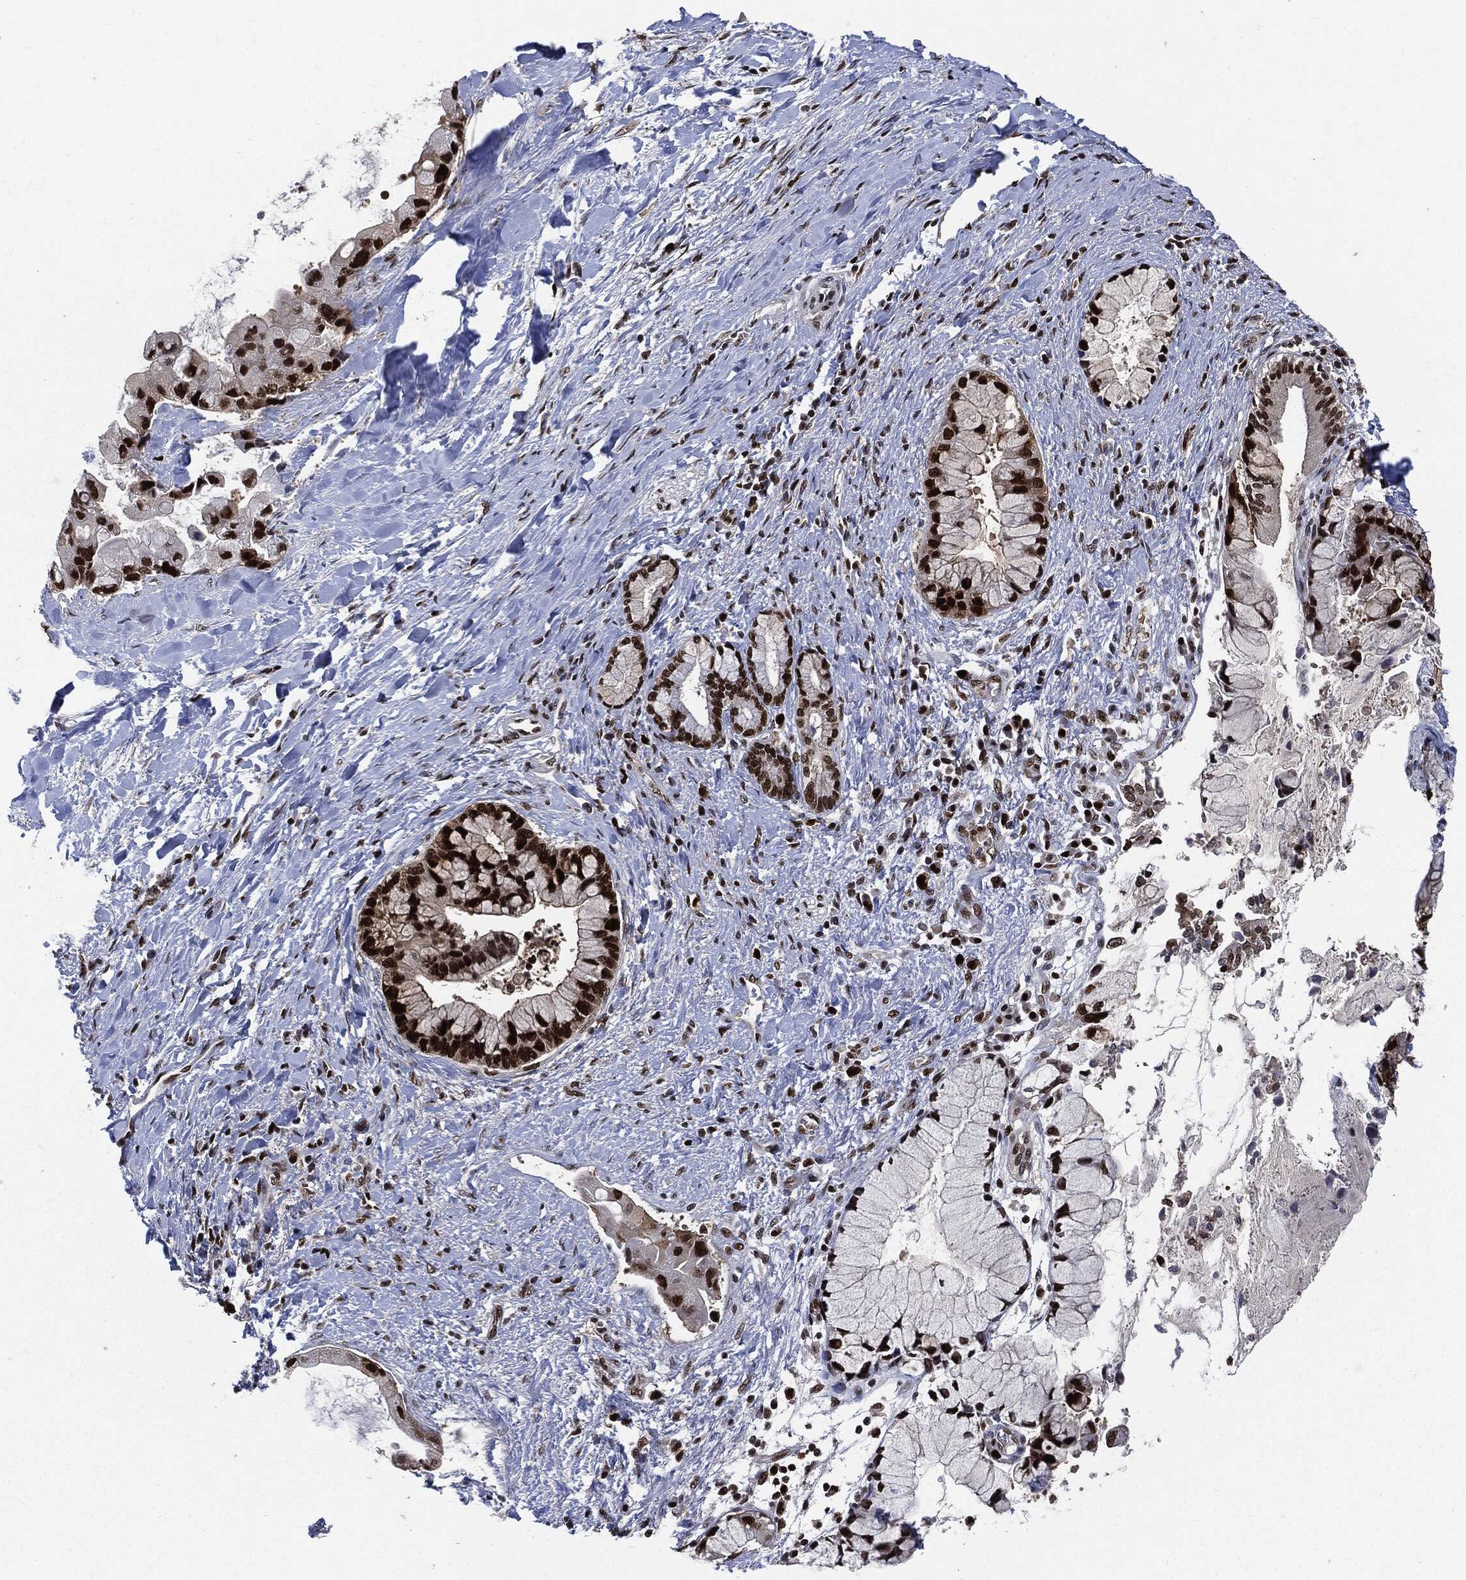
{"staining": {"intensity": "strong", "quantity": ">75%", "location": "nuclear"}, "tissue": "liver cancer", "cell_type": "Tumor cells", "image_type": "cancer", "snomed": [{"axis": "morphology", "description": "Normal tissue, NOS"}, {"axis": "morphology", "description": "Cholangiocarcinoma"}, {"axis": "topography", "description": "Liver"}, {"axis": "topography", "description": "Peripheral nerve tissue"}], "caption": "DAB (3,3'-diaminobenzidine) immunohistochemical staining of liver cholangiocarcinoma demonstrates strong nuclear protein positivity in approximately >75% of tumor cells. (DAB (3,3'-diaminobenzidine) IHC, brown staining for protein, blue staining for nuclei).", "gene": "PCNA", "patient": {"sex": "male", "age": 50}}